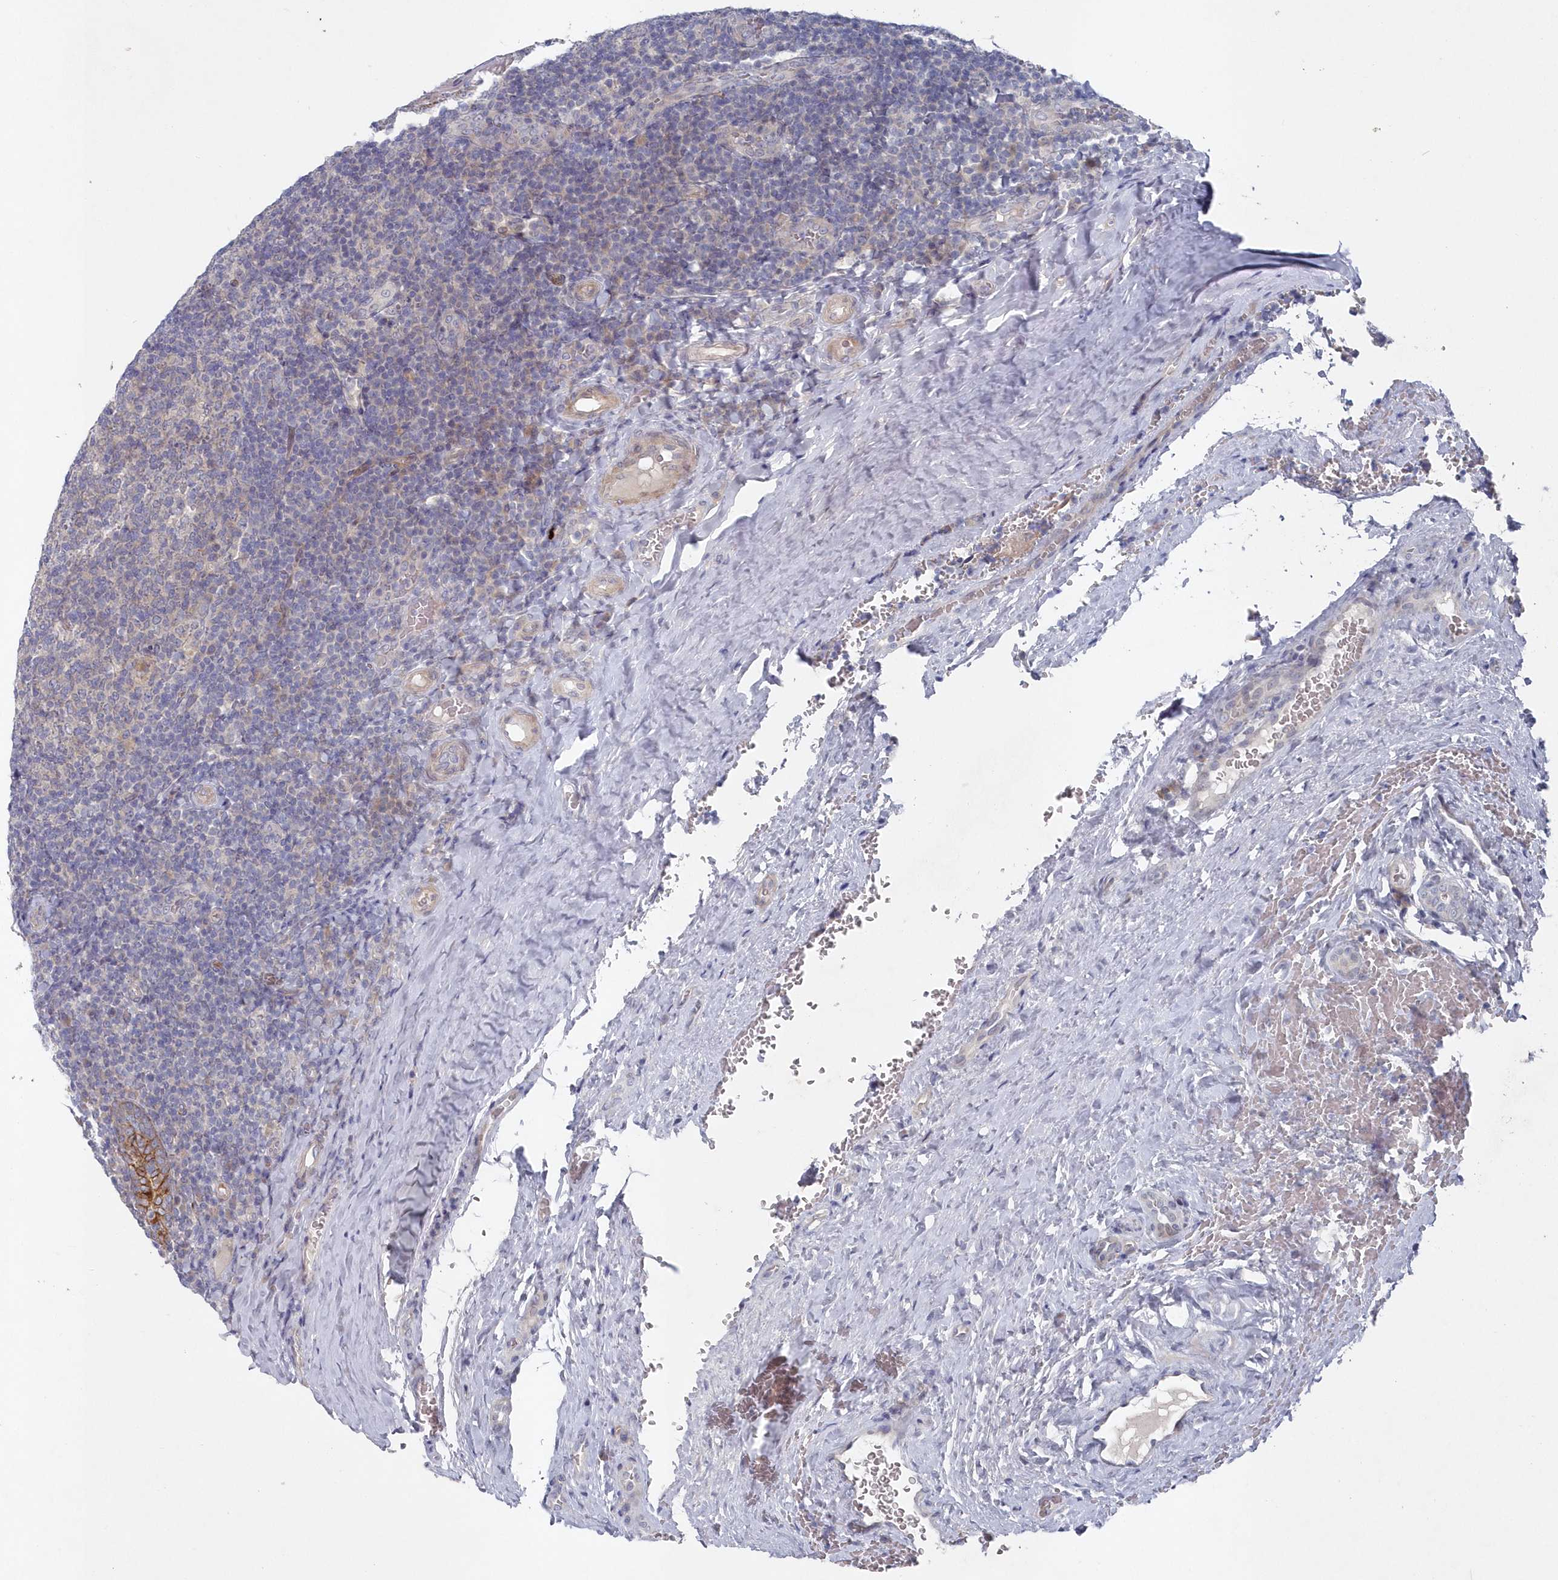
{"staining": {"intensity": "negative", "quantity": "none", "location": "none"}, "tissue": "tonsil", "cell_type": "Germinal center cells", "image_type": "normal", "snomed": [{"axis": "morphology", "description": "Normal tissue, NOS"}, {"axis": "topography", "description": "Tonsil"}], "caption": "Germinal center cells are negative for brown protein staining in unremarkable tonsil. (DAB (3,3'-diaminobenzidine) immunohistochemistry (IHC) visualized using brightfield microscopy, high magnification).", "gene": "KIAA1586", "patient": {"sex": "male", "age": 17}}